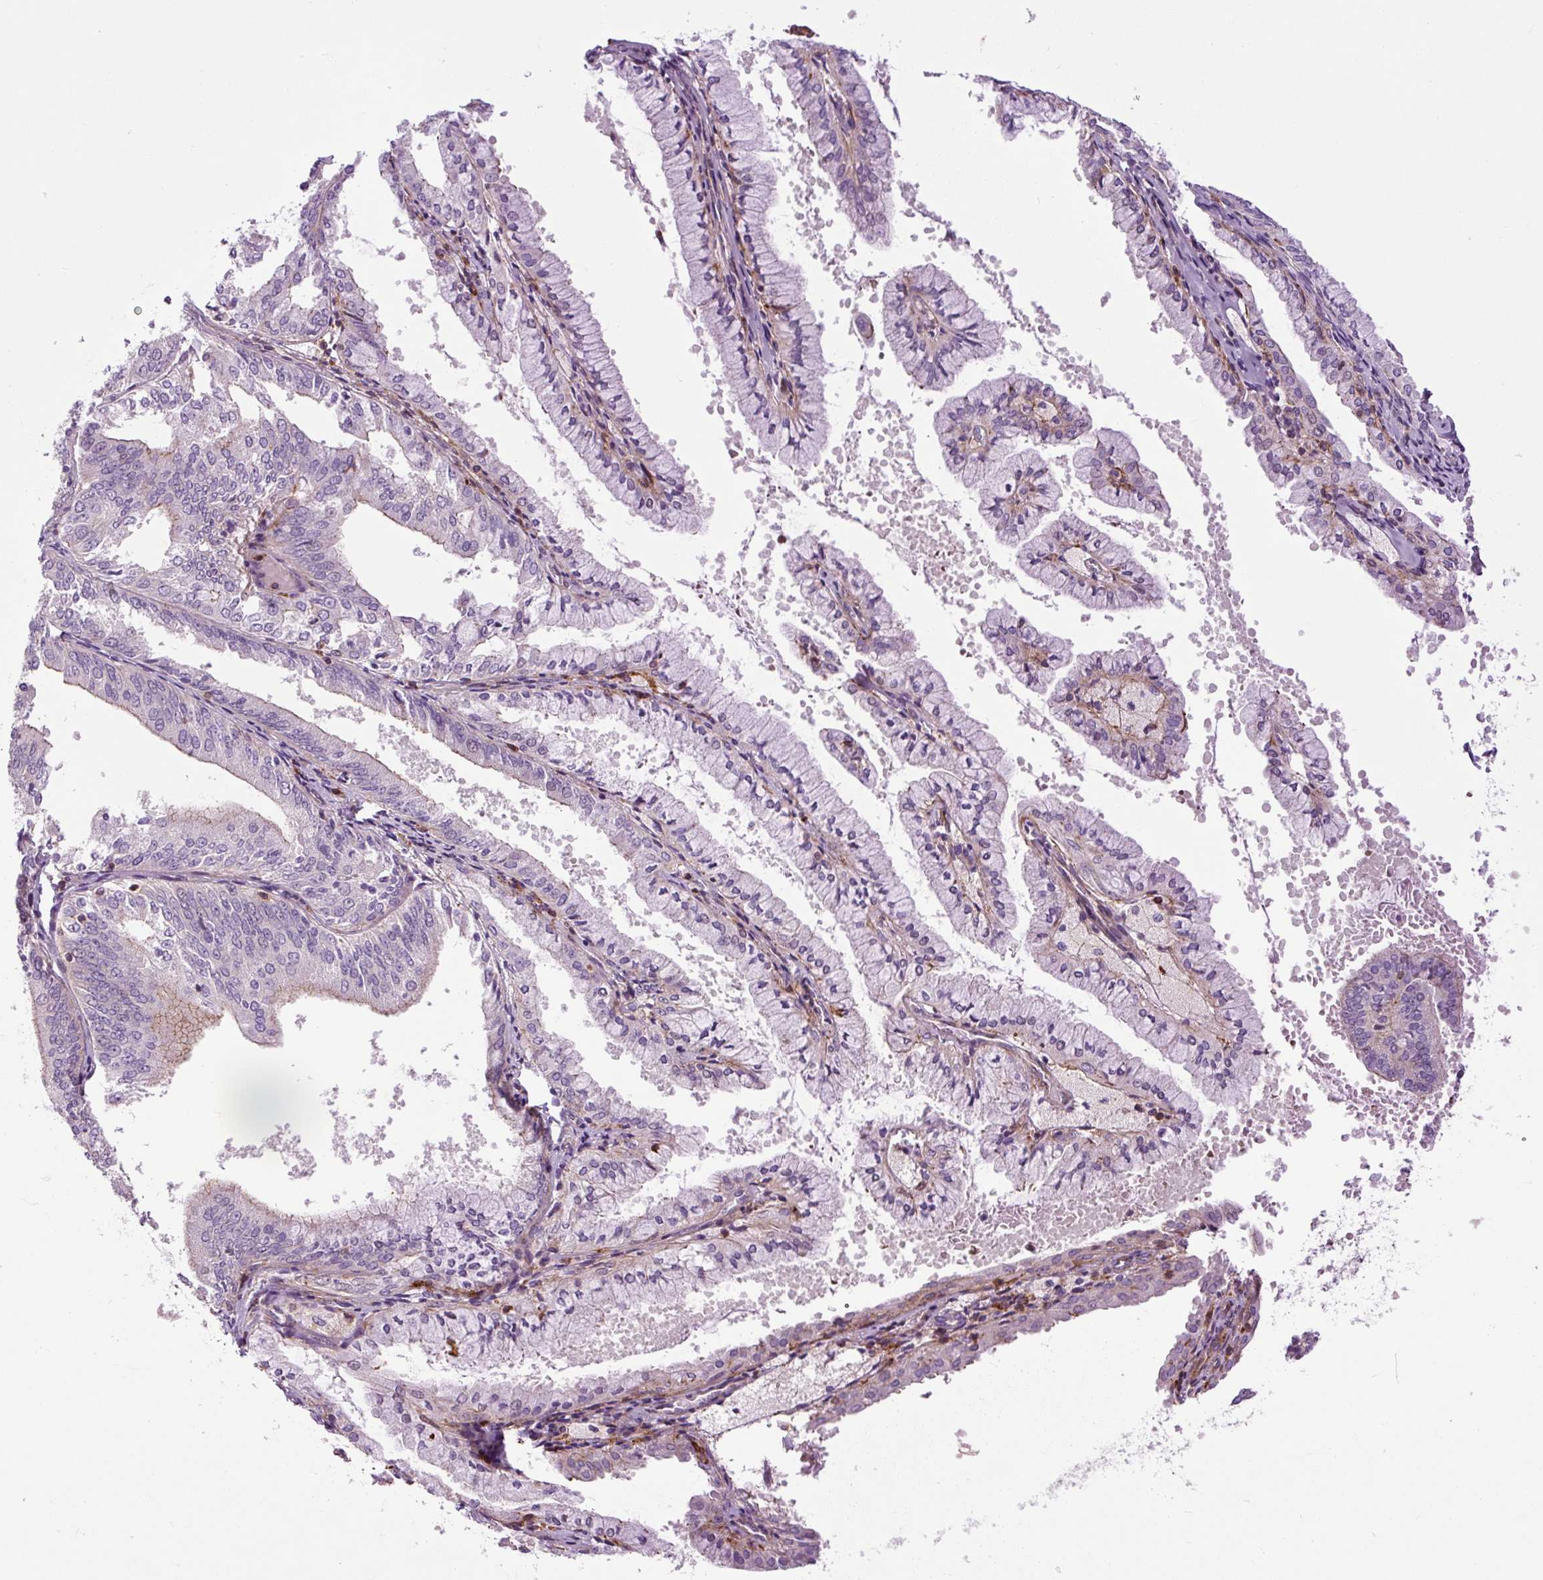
{"staining": {"intensity": "weak", "quantity": "<25%", "location": "cytoplasmic/membranous"}, "tissue": "endometrial cancer", "cell_type": "Tumor cells", "image_type": "cancer", "snomed": [{"axis": "morphology", "description": "Adenocarcinoma, NOS"}, {"axis": "topography", "description": "Endometrium"}], "caption": "The image shows no staining of tumor cells in endometrial cancer (adenocarcinoma).", "gene": "ZNF197", "patient": {"sex": "female", "age": 63}}